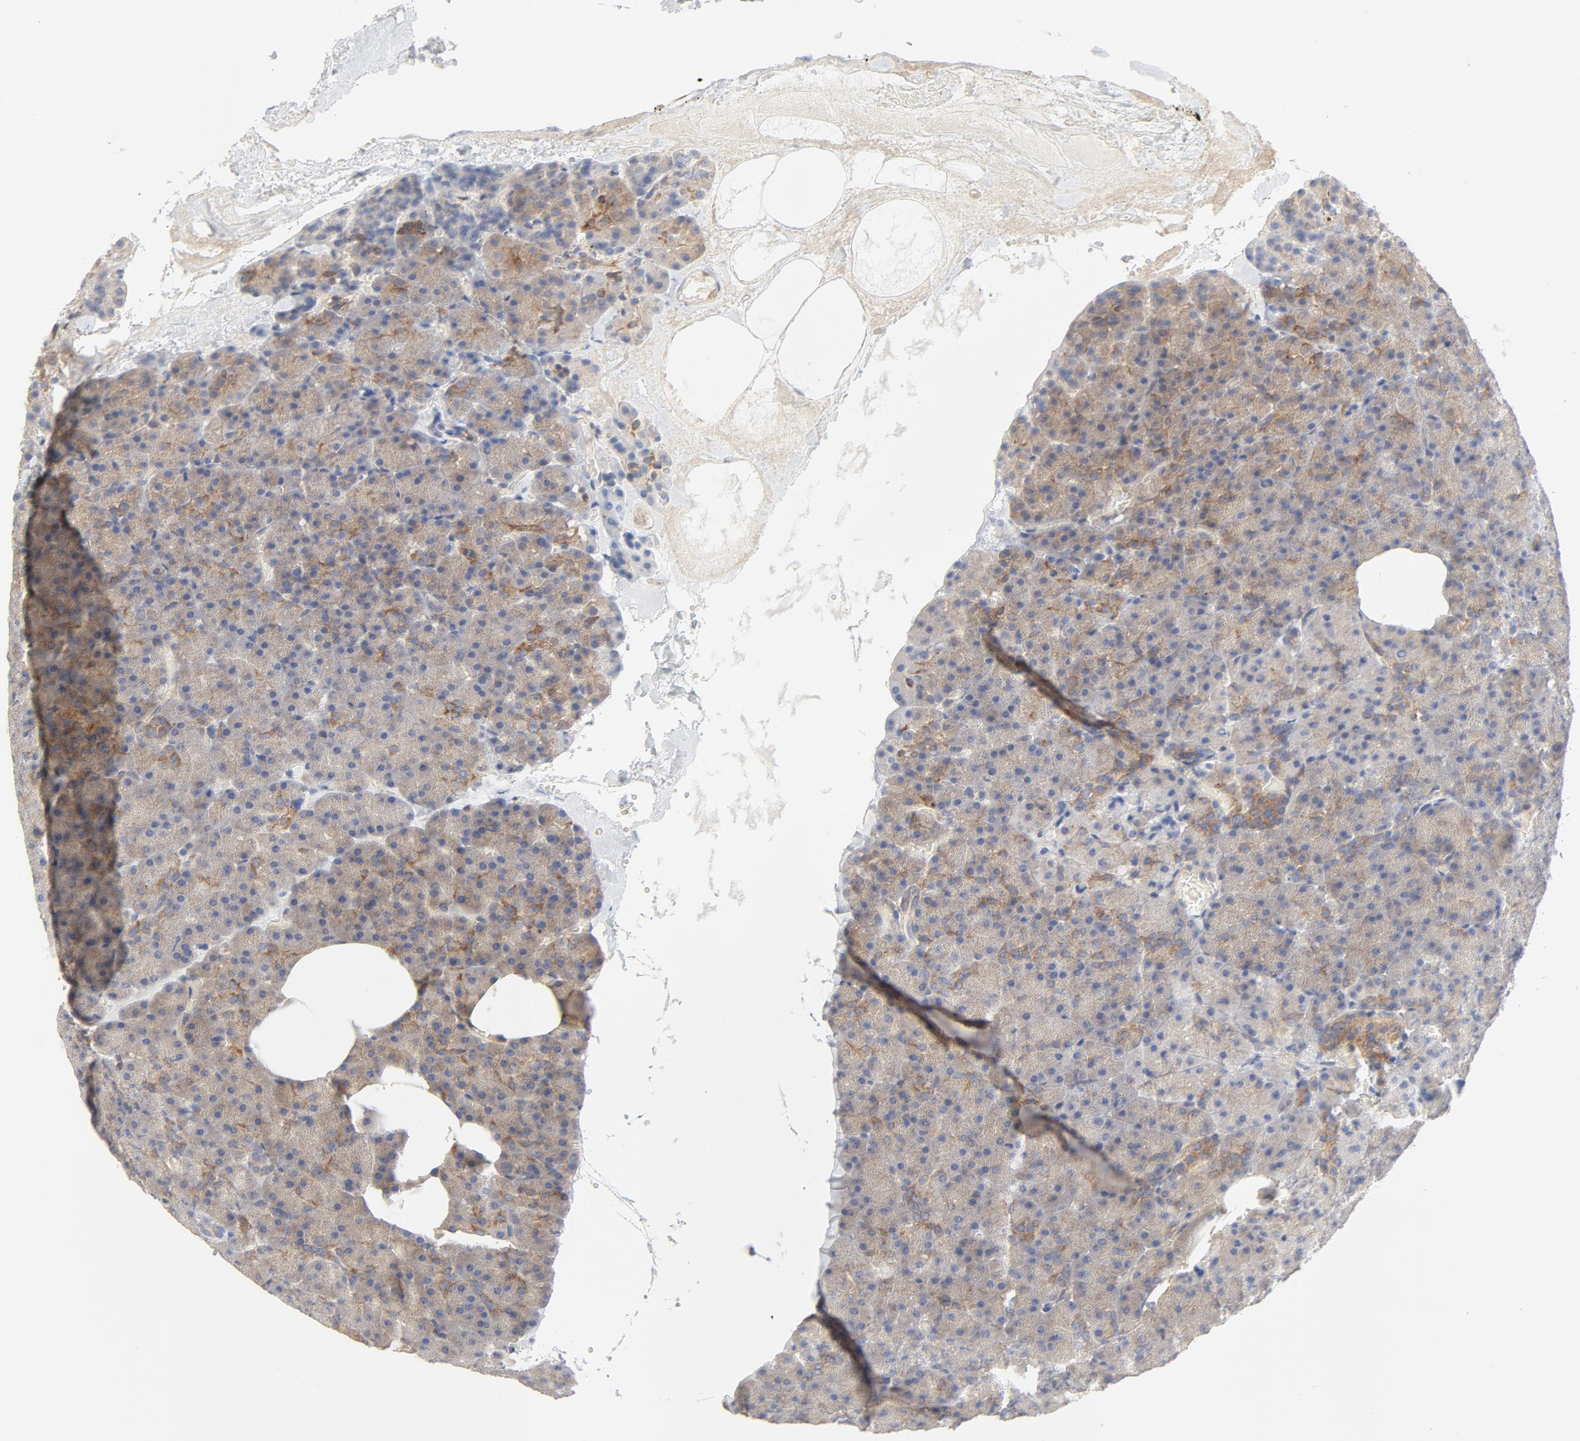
{"staining": {"intensity": "weak", "quantity": ">75%", "location": "cytoplasmic/membranous"}, "tissue": "carcinoid", "cell_type": "Tumor cells", "image_type": "cancer", "snomed": [{"axis": "morphology", "description": "Normal tissue, NOS"}, {"axis": "morphology", "description": "Carcinoid, malignant, NOS"}, {"axis": "topography", "description": "Pancreas"}], "caption": "Immunohistochemical staining of carcinoid (malignant) reveals low levels of weak cytoplasmic/membranous protein staining in approximately >75% of tumor cells. (DAB (3,3'-diaminobenzidine) IHC, brown staining for protein, blue staining for nuclei).", "gene": "RABEP1", "patient": {"sex": "female", "age": 35}}